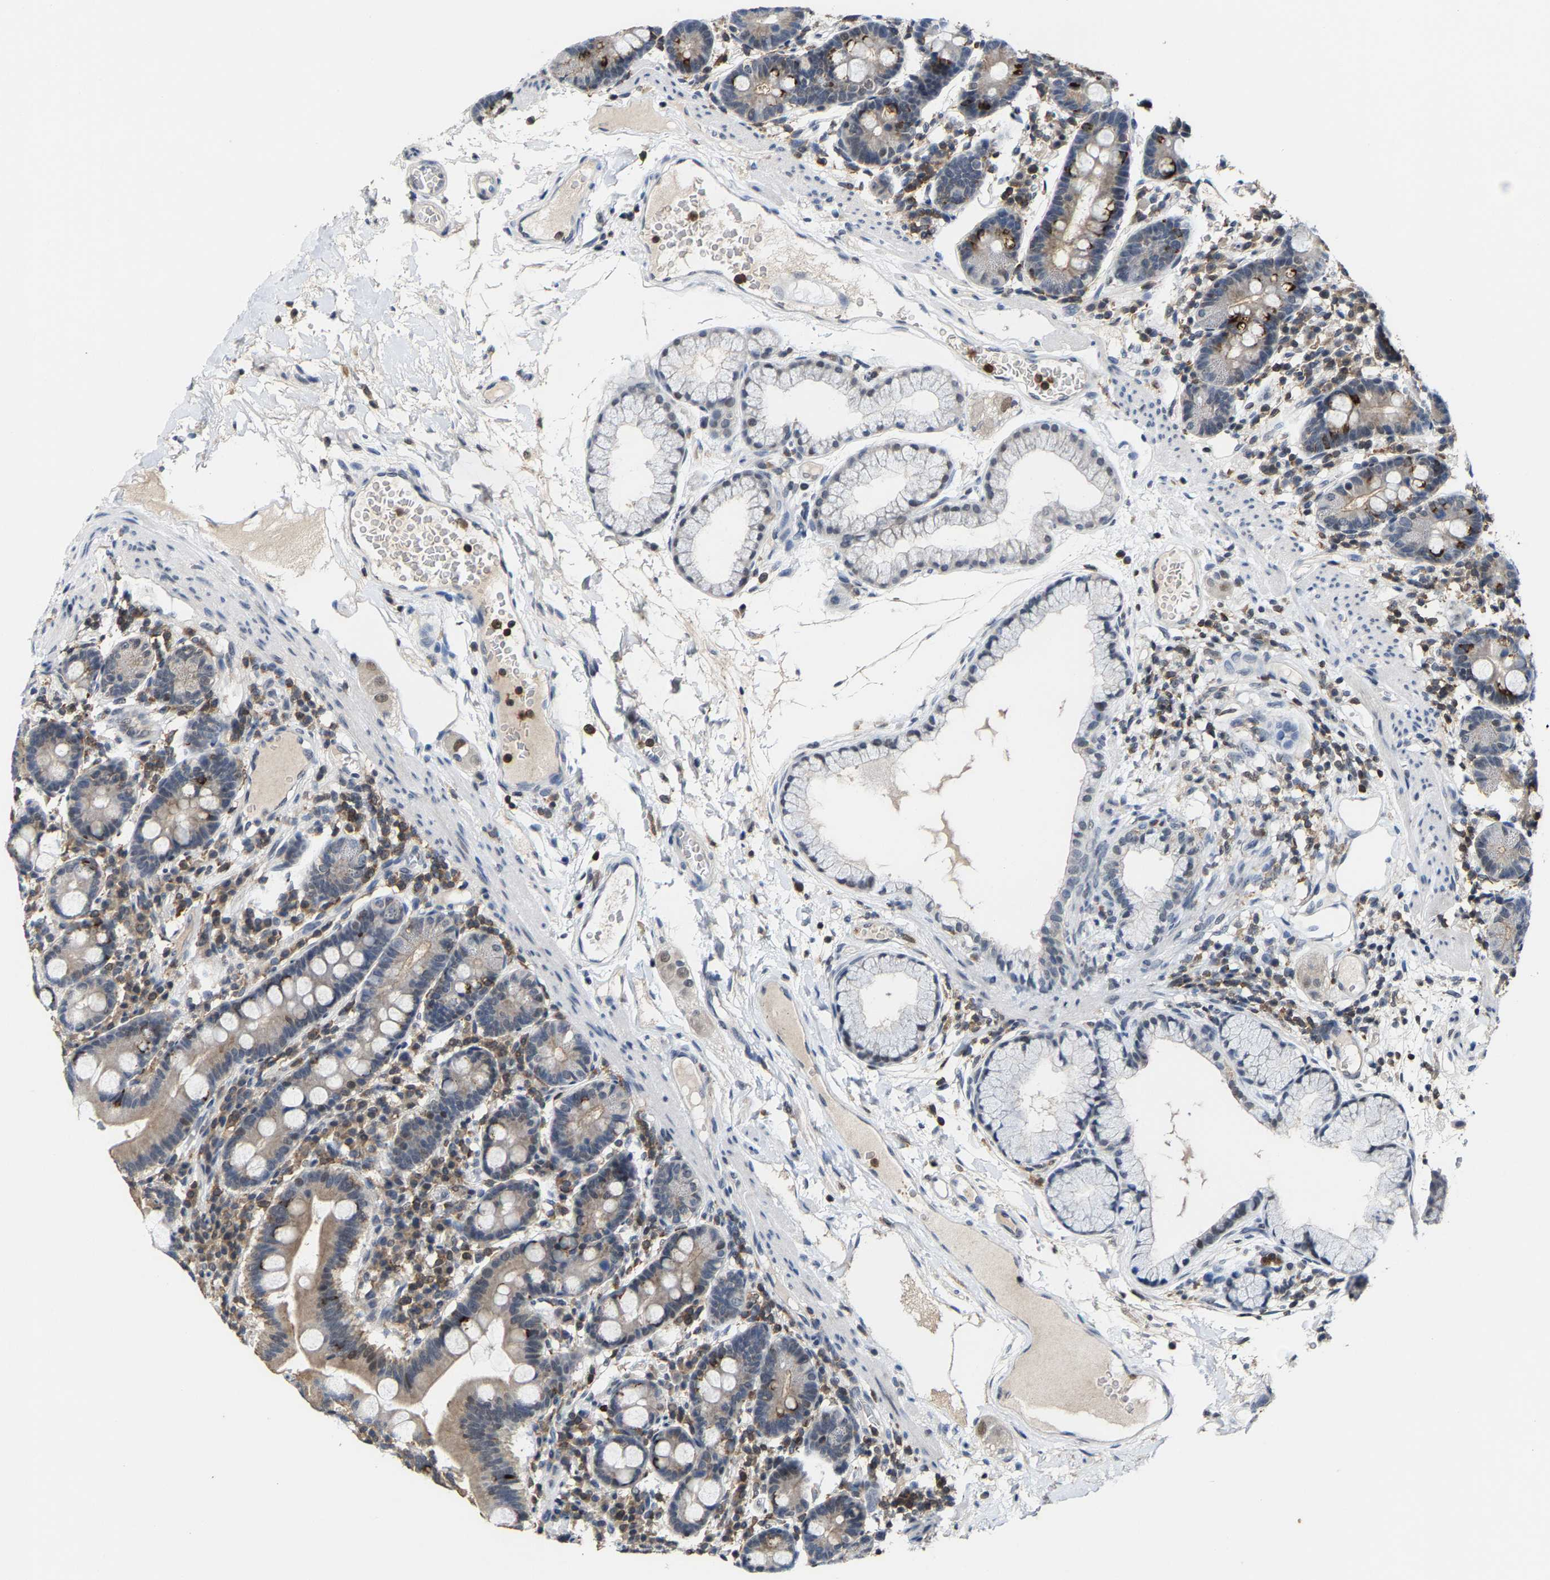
{"staining": {"intensity": "weak", "quantity": "25%-75%", "location": "cytoplasmic/membranous,nuclear"}, "tissue": "duodenum", "cell_type": "Glandular cells", "image_type": "normal", "snomed": [{"axis": "morphology", "description": "Normal tissue, NOS"}, {"axis": "topography", "description": "Duodenum"}], "caption": "Brown immunohistochemical staining in unremarkable duodenum exhibits weak cytoplasmic/membranous,nuclear positivity in approximately 25%-75% of glandular cells.", "gene": "FGD3", "patient": {"sex": "male", "age": 50}}